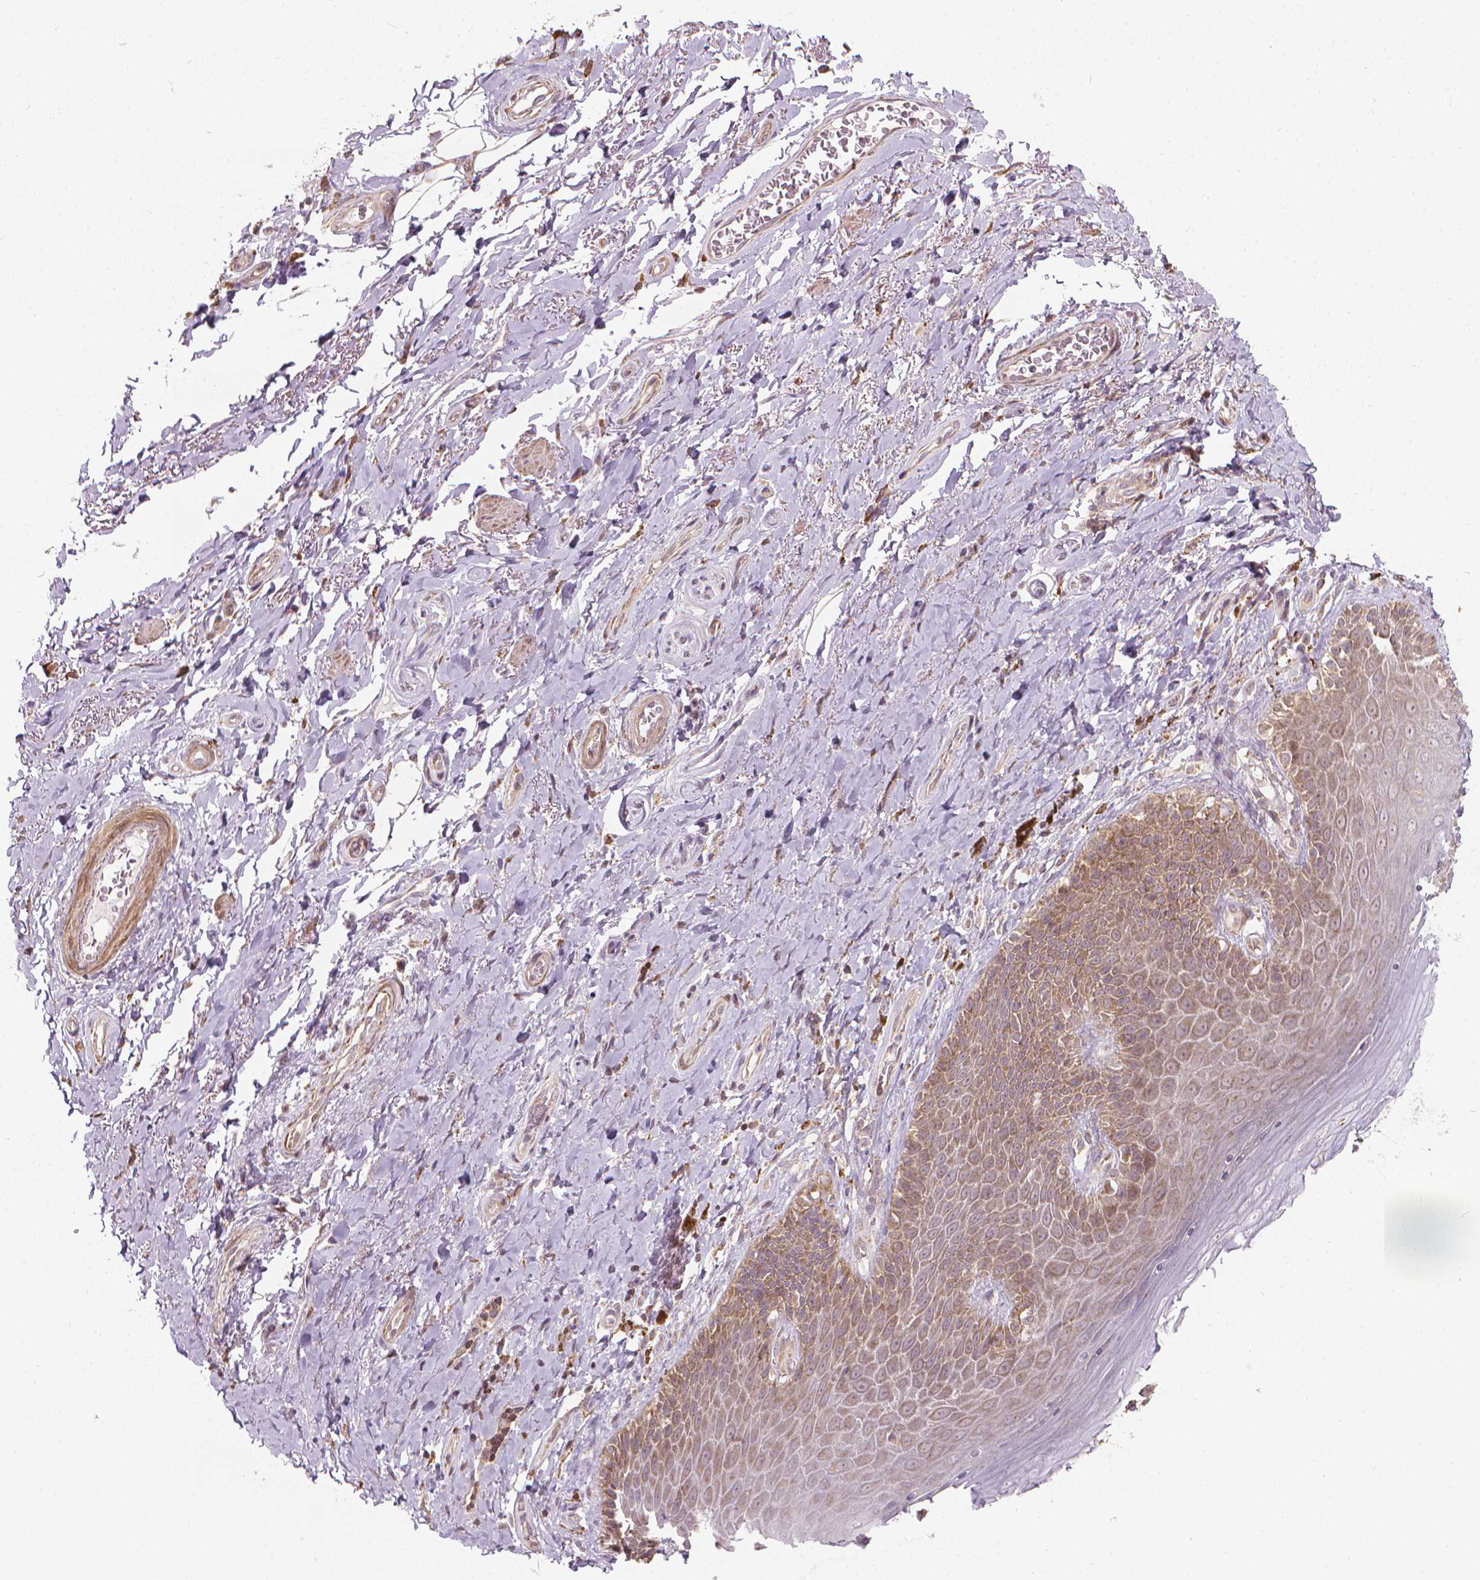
{"staining": {"intensity": "negative", "quantity": "none", "location": "none"}, "tissue": "adipose tissue", "cell_type": "Adipocytes", "image_type": "normal", "snomed": [{"axis": "morphology", "description": "Normal tissue, NOS"}, {"axis": "topography", "description": "Anal"}, {"axis": "topography", "description": "Peripheral nerve tissue"}], "caption": "Immunohistochemical staining of unremarkable human adipose tissue displays no significant expression in adipocytes. The staining was performed using DAB to visualize the protein expression in brown, while the nuclei were stained in blue with hematoxylin (Magnification: 20x).", "gene": "PRAG1", "patient": {"sex": "male", "age": 53}}